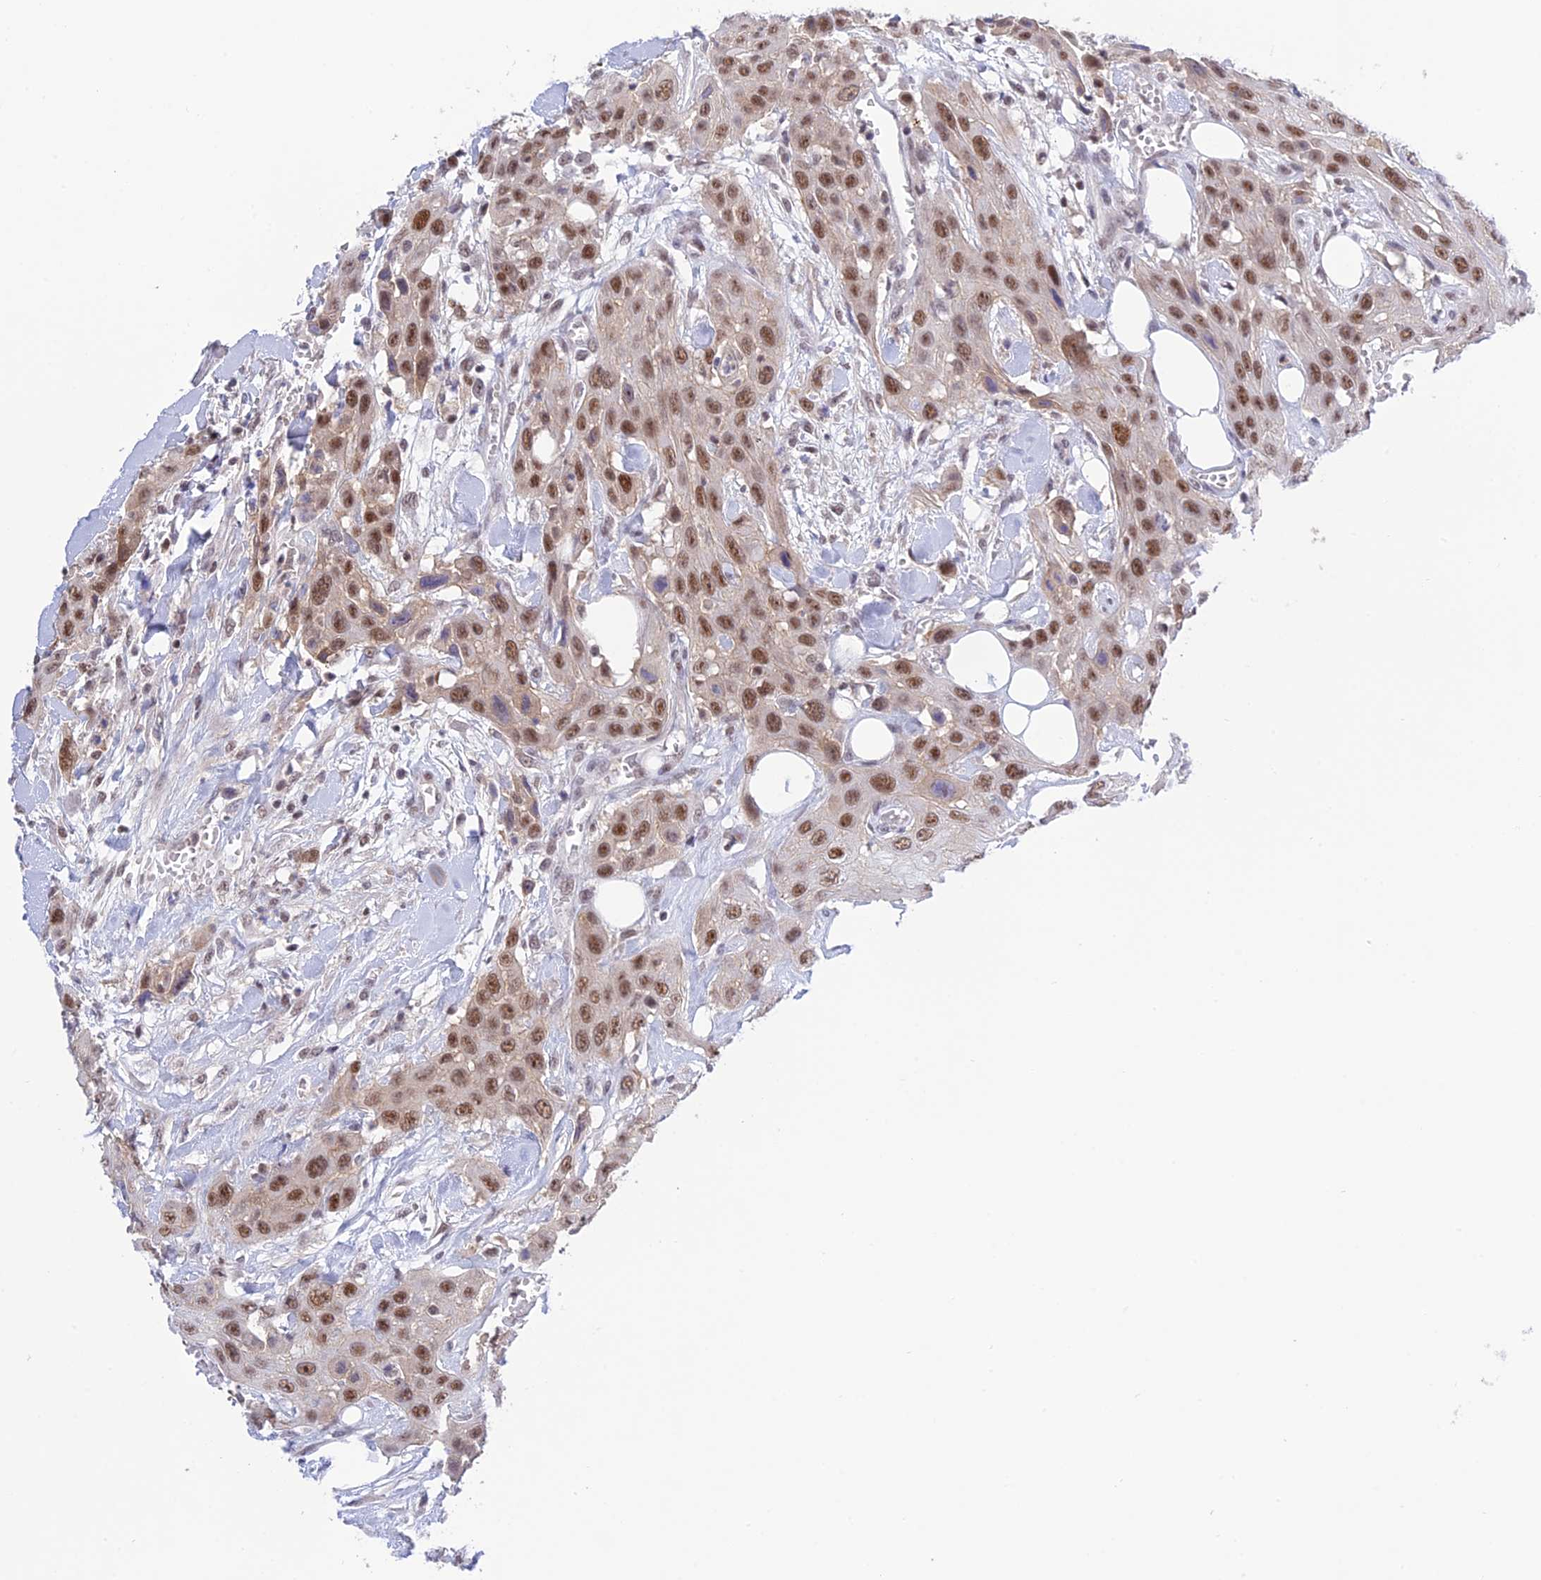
{"staining": {"intensity": "moderate", "quantity": ">75%", "location": "nuclear"}, "tissue": "head and neck cancer", "cell_type": "Tumor cells", "image_type": "cancer", "snomed": [{"axis": "morphology", "description": "Squamous cell carcinoma, NOS"}, {"axis": "topography", "description": "Head-Neck"}], "caption": "Tumor cells reveal moderate nuclear positivity in approximately >75% of cells in squamous cell carcinoma (head and neck).", "gene": "TCEA1", "patient": {"sex": "male", "age": 81}}